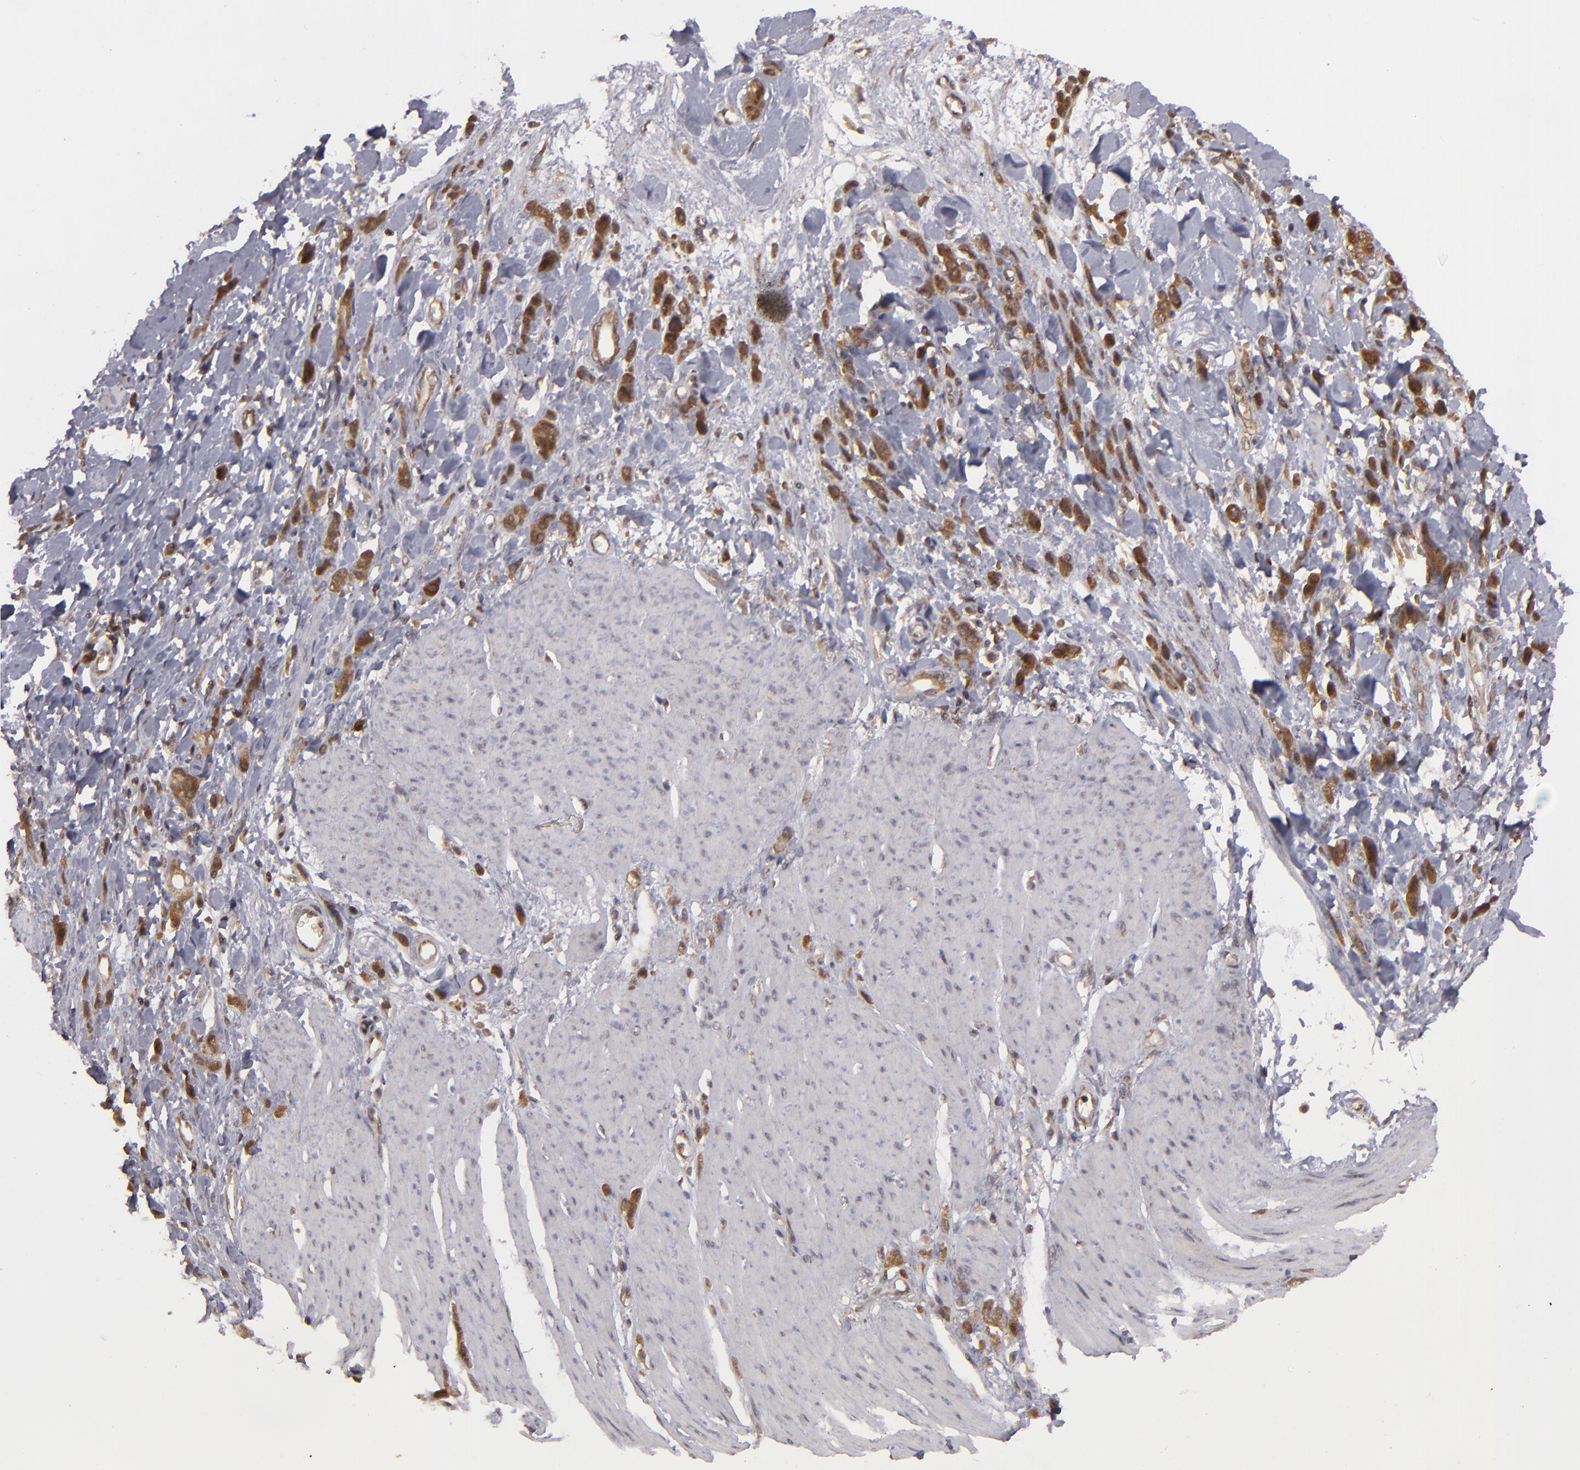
{"staining": {"intensity": "moderate", "quantity": ">75%", "location": "cytoplasmic/membranous"}, "tissue": "stomach cancer", "cell_type": "Tumor cells", "image_type": "cancer", "snomed": [{"axis": "morphology", "description": "Normal tissue, NOS"}, {"axis": "morphology", "description": "Adenocarcinoma, NOS"}, {"axis": "topography", "description": "Stomach"}], "caption": "Human stomach adenocarcinoma stained with a brown dye reveals moderate cytoplasmic/membranous positive positivity in approximately >75% of tumor cells.", "gene": "MAPK3", "patient": {"sex": "male", "age": 82}}